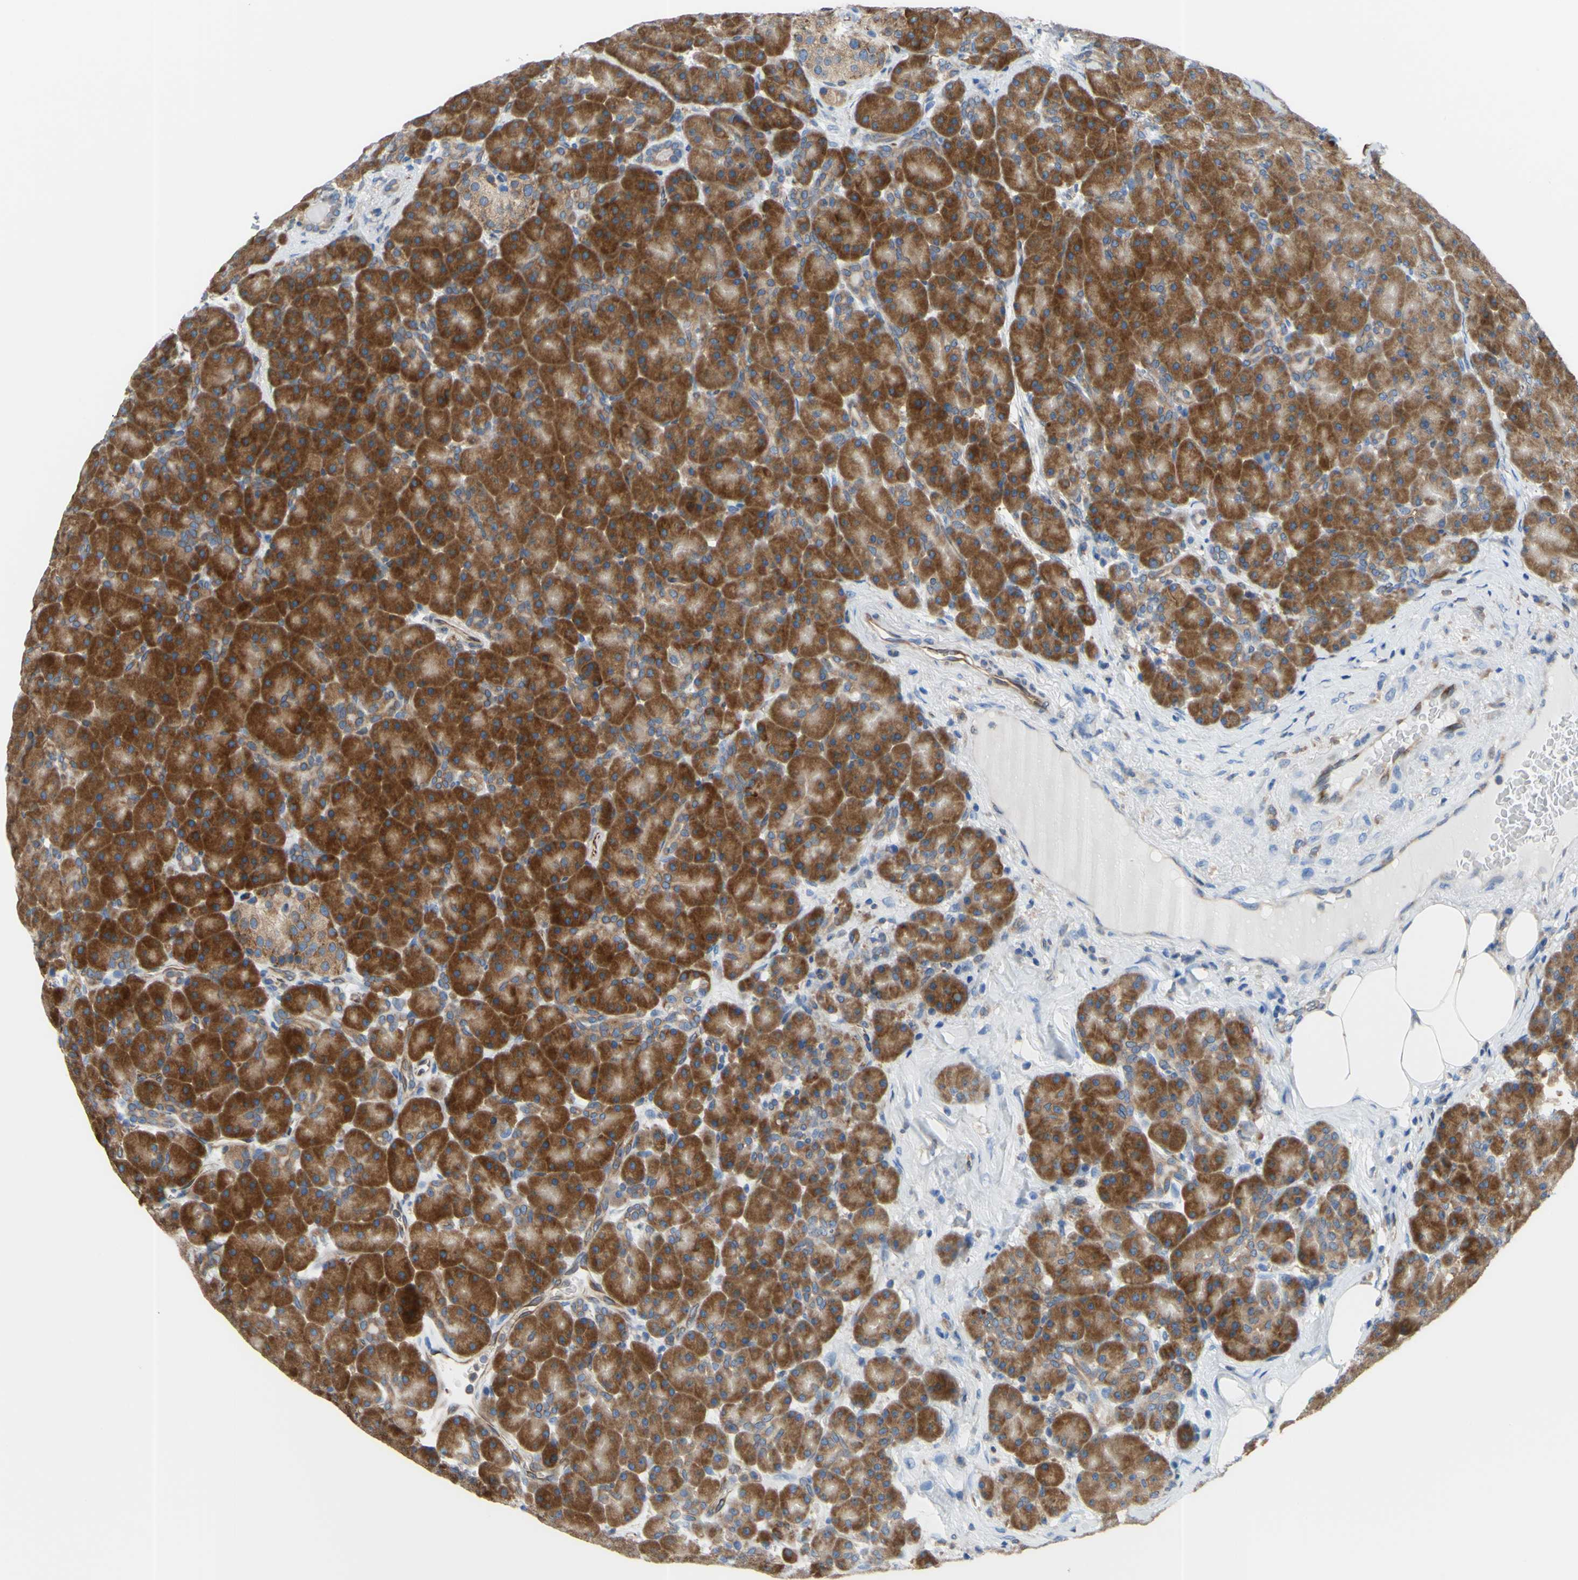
{"staining": {"intensity": "moderate", "quantity": ">75%", "location": "cytoplasmic/membranous"}, "tissue": "pancreas", "cell_type": "Exocrine glandular cells", "image_type": "normal", "snomed": [{"axis": "morphology", "description": "Normal tissue, NOS"}, {"axis": "topography", "description": "Pancreas"}], "caption": "DAB immunohistochemical staining of normal human pancreas displays moderate cytoplasmic/membranous protein positivity in approximately >75% of exocrine glandular cells.", "gene": "MGST2", "patient": {"sex": "male", "age": 66}}